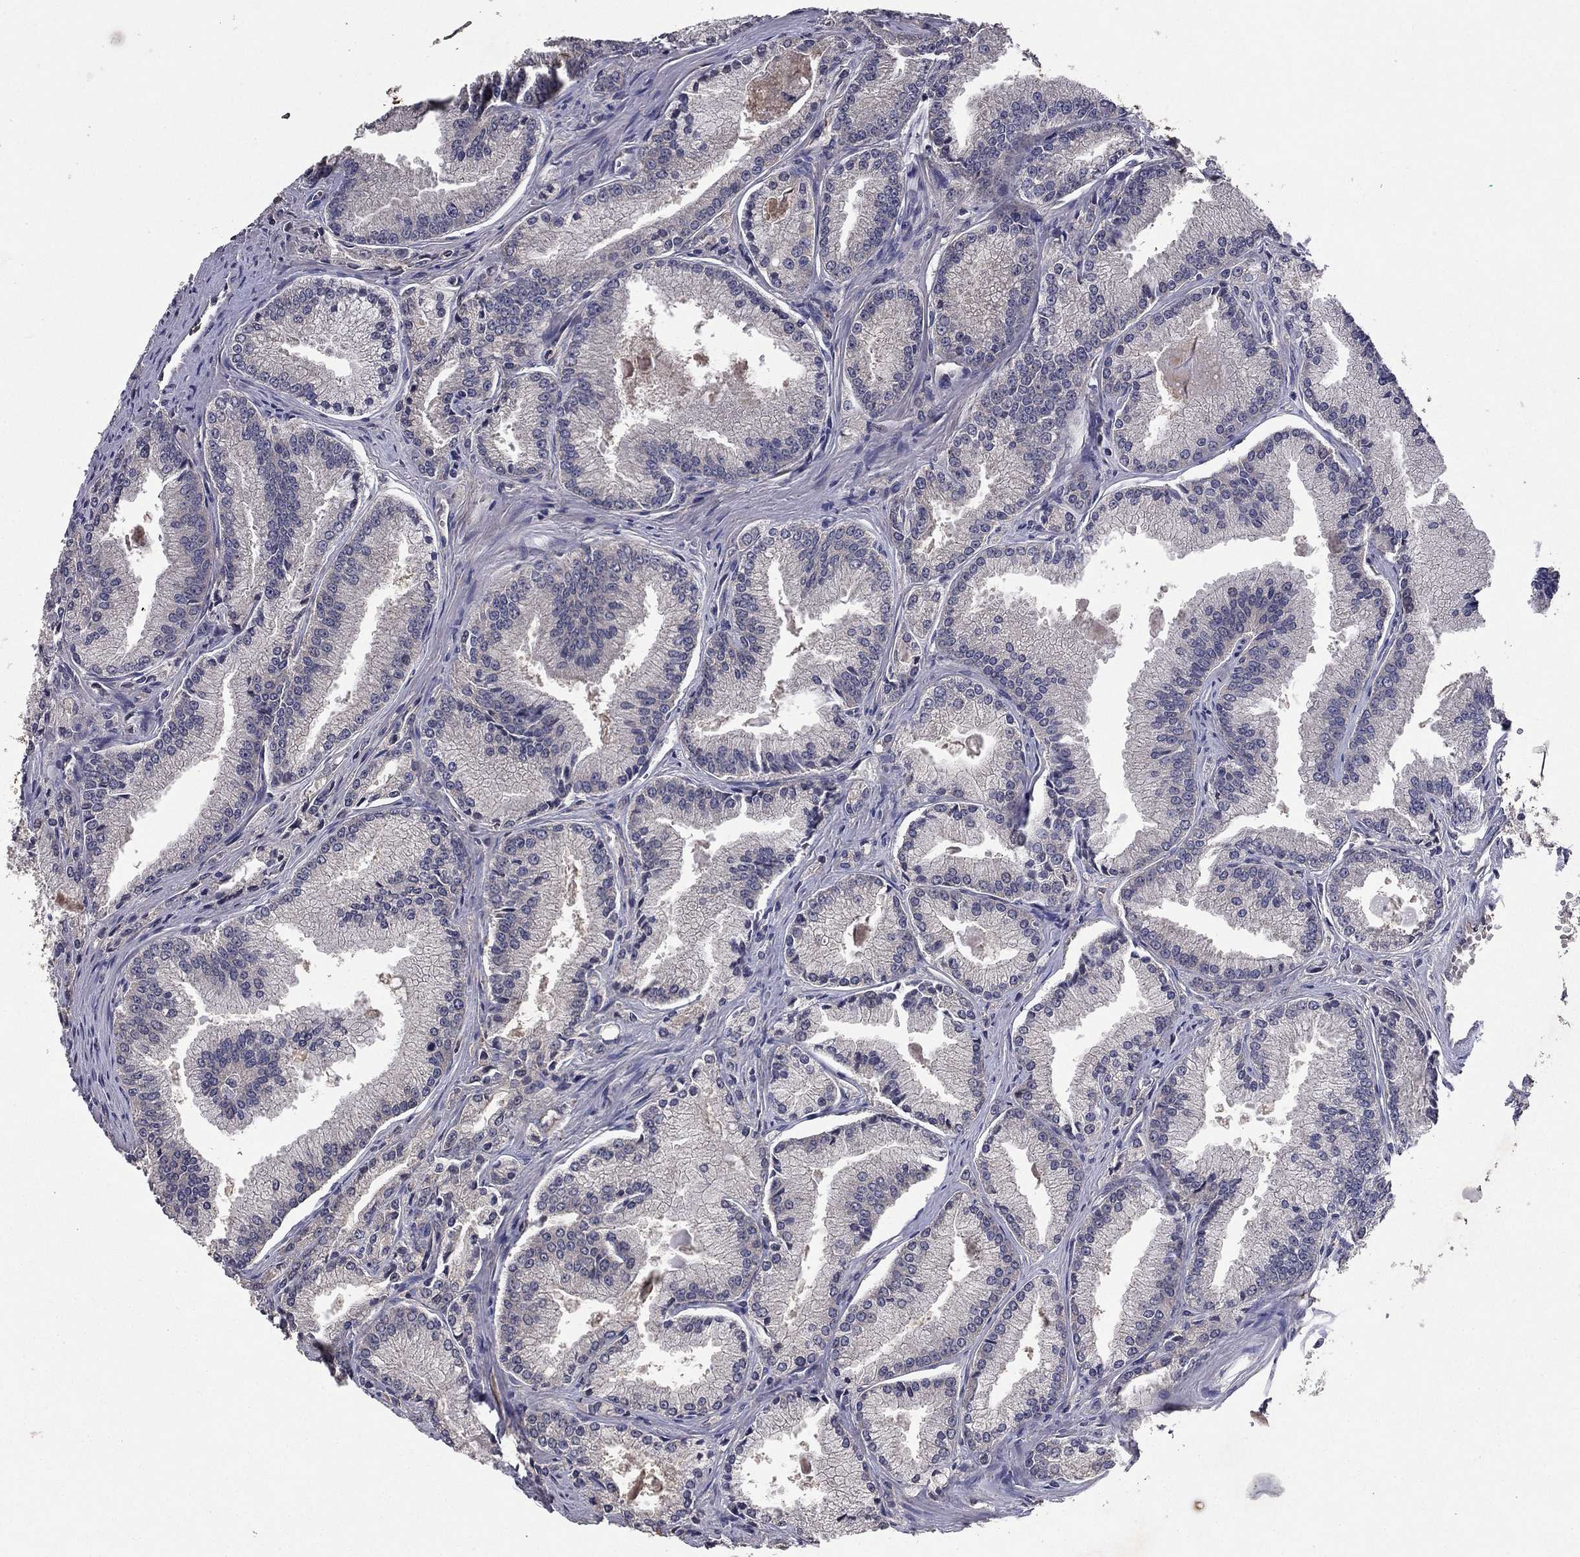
{"staining": {"intensity": "negative", "quantity": "none", "location": "none"}, "tissue": "prostate cancer", "cell_type": "Tumor cells", "image_type": "cancer", "snomed": [{"axis": "morphology", "description": "Adenocarcinoma, NOS"}, {"axis": "morphology", "description": "Adenocarcinoma, High grade"}, {"axis": "topography", "description": "Prostate"}], "caption": "High-grade adenocarcinoma (prostate) stained for a protein using IHC displays no staining tumor cells.", "gene": "PROS1", "patient": {"sex": "male", "age": 70}}